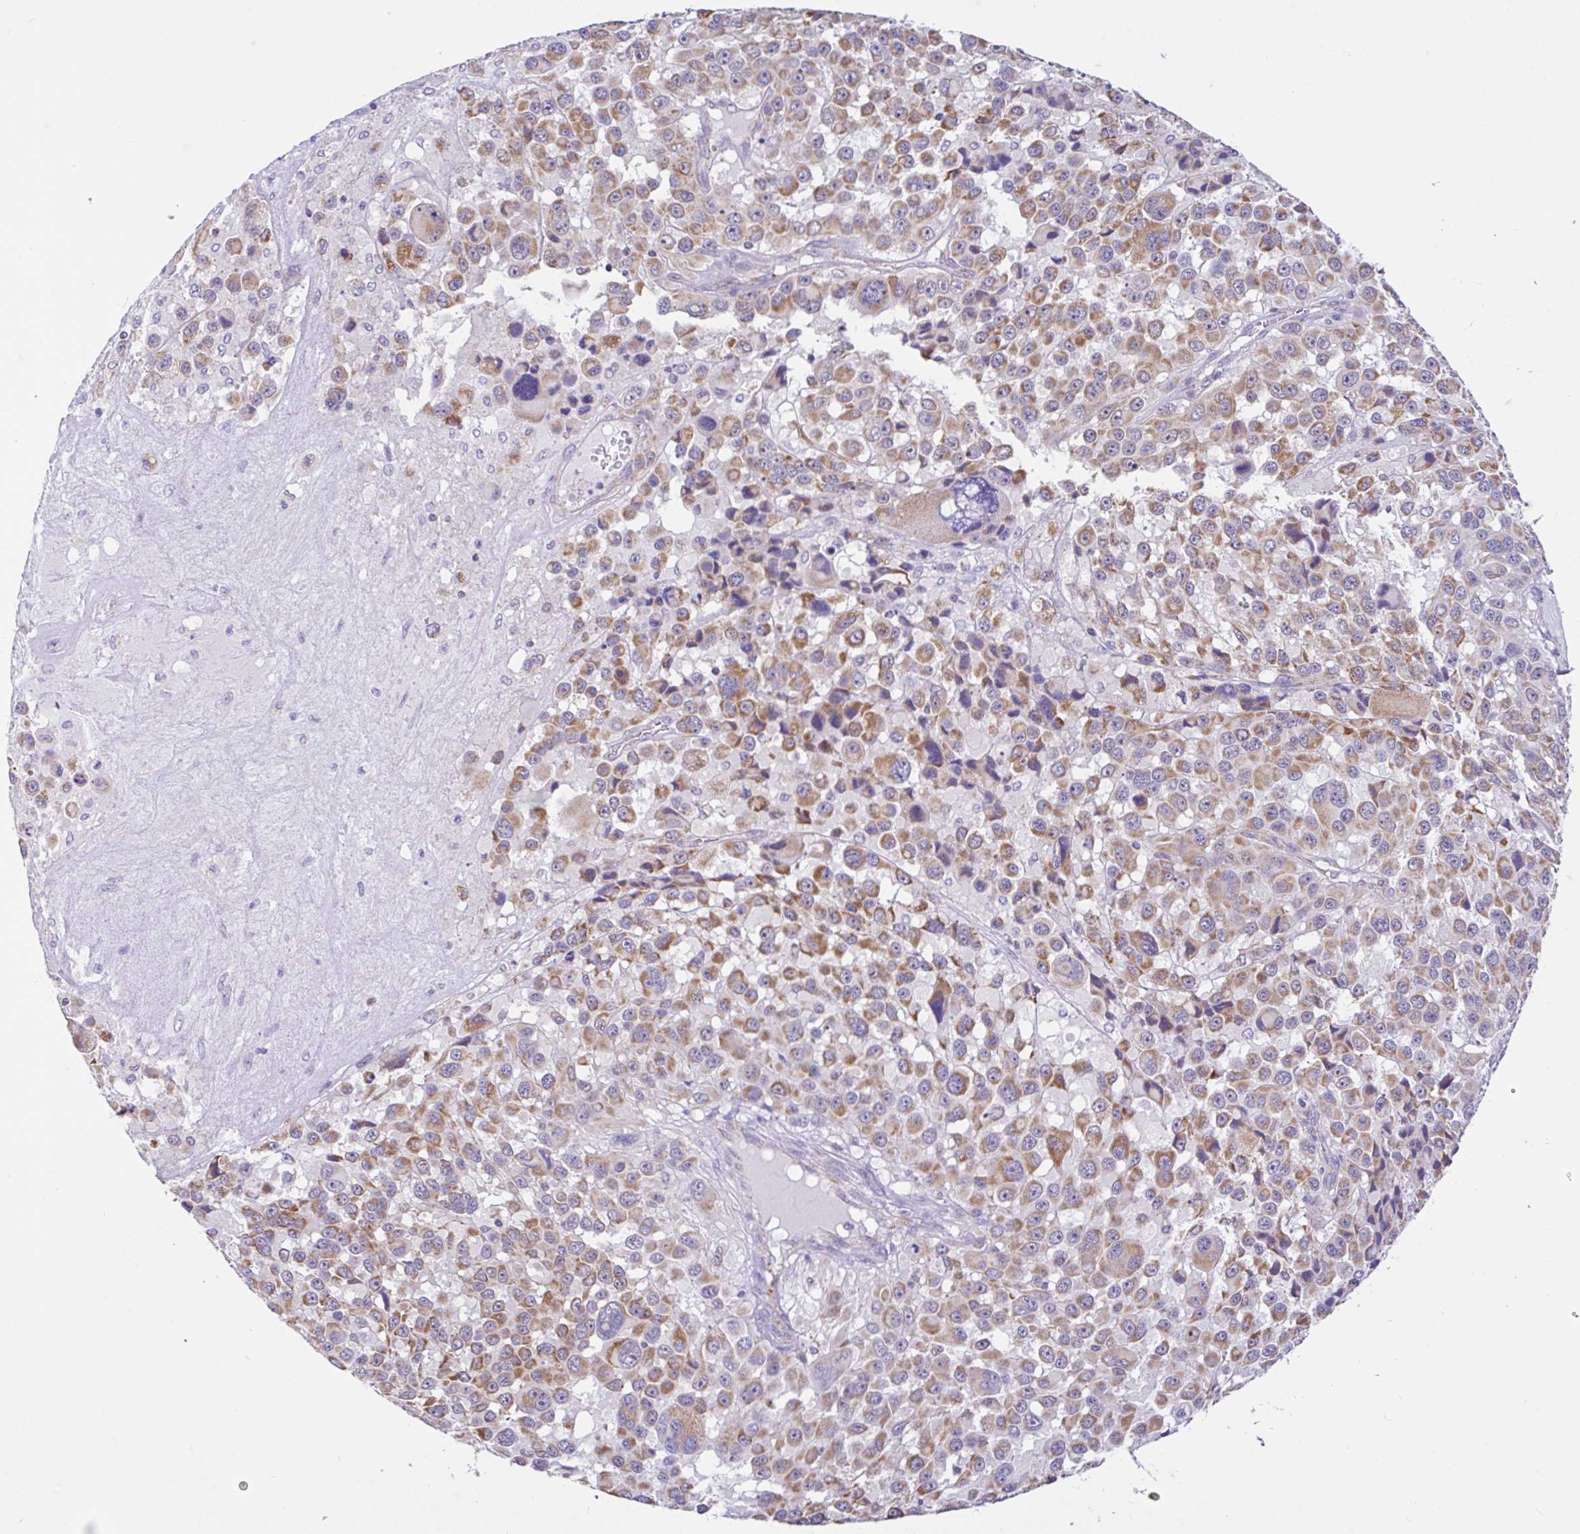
{"staining": {"intensity": "moderate", "quantity": ">75%", "location": "cytoplasmic/membranous"}, "tissue": "melanoma", "cell_type": "Tumor cells", "image_type": "cancer", "snomed": [{"axis": "morphology", "description": "Malignant melanoma, Metastatic site"}, {"axis": "topography", "description": "Lymph node"}], "caption": "High-power microscopy captured an IHC micrograph of malignant melanoma (metastatic site), revealing moderate cytoplasmic/membranous positivity in approximately >75% of tumor cells.", "gene": "NDUFS2", "patient": {"sex": "female", "age": 65}}